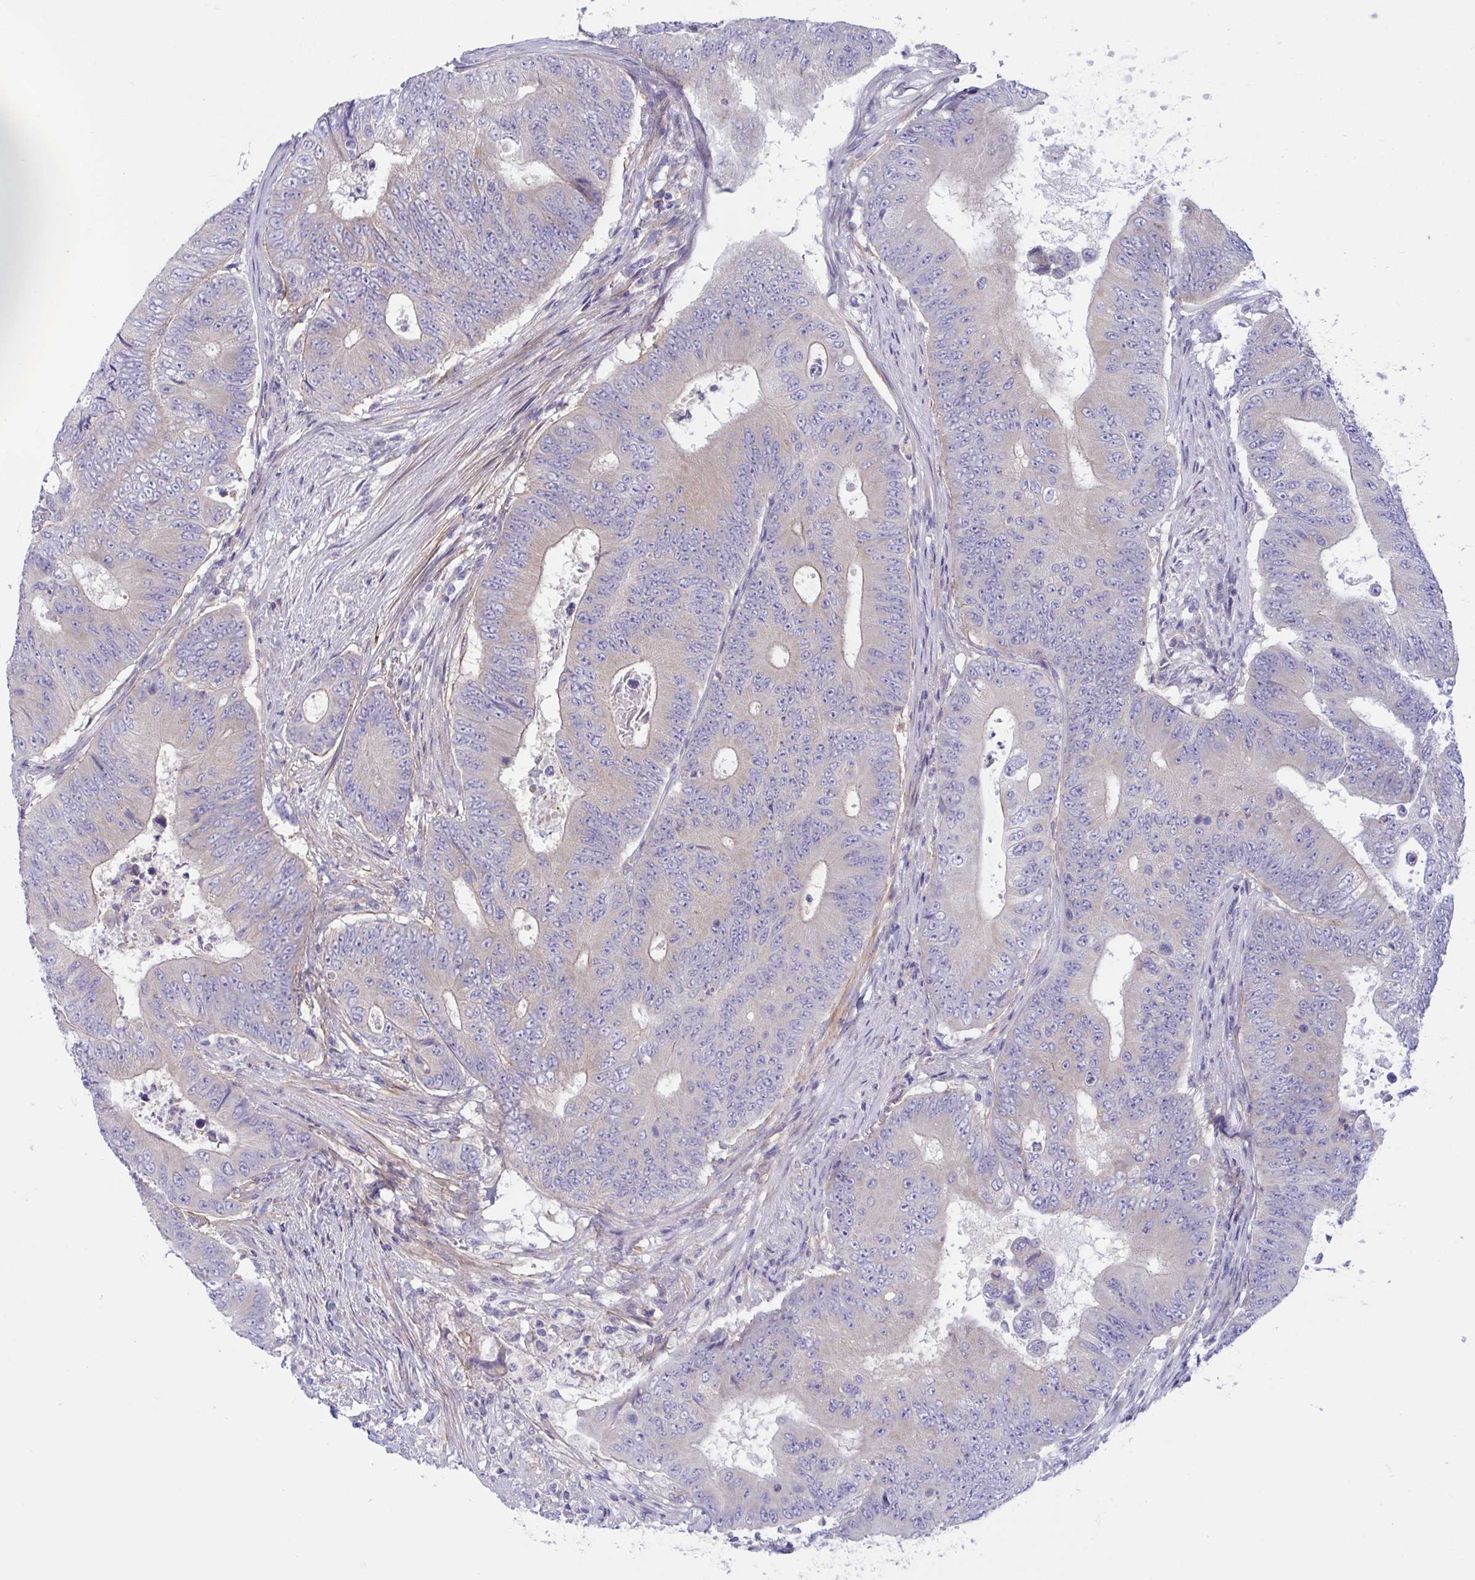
{"staining": {"intensity": "weak", "quantity": "<25%", "location": "cytoplasmic/membranous"}, "tissue": "colorectal cancer", "cell_type": "Tumor cells", "image_type": "cancer", "snomed": [{"axis": "morphology", "description": "Adenocarcinoma, NOS"}, {"axis": "topography", "description": "Colon"}], "caption": "Immunohistochemistry image of colorectal cancer (adenocarcinoma) stained for a protein (brown), which shows no expression in tumor cells. The staining was performed using DAB (3,3'-diaminobenzidine) to visualize the protein expression in brown, while the nuclei were stained in blue with hematoxylin (Magnification: 20x).", "gene": "OXLD1", "patient": {"sex": "female", "age": 48}}